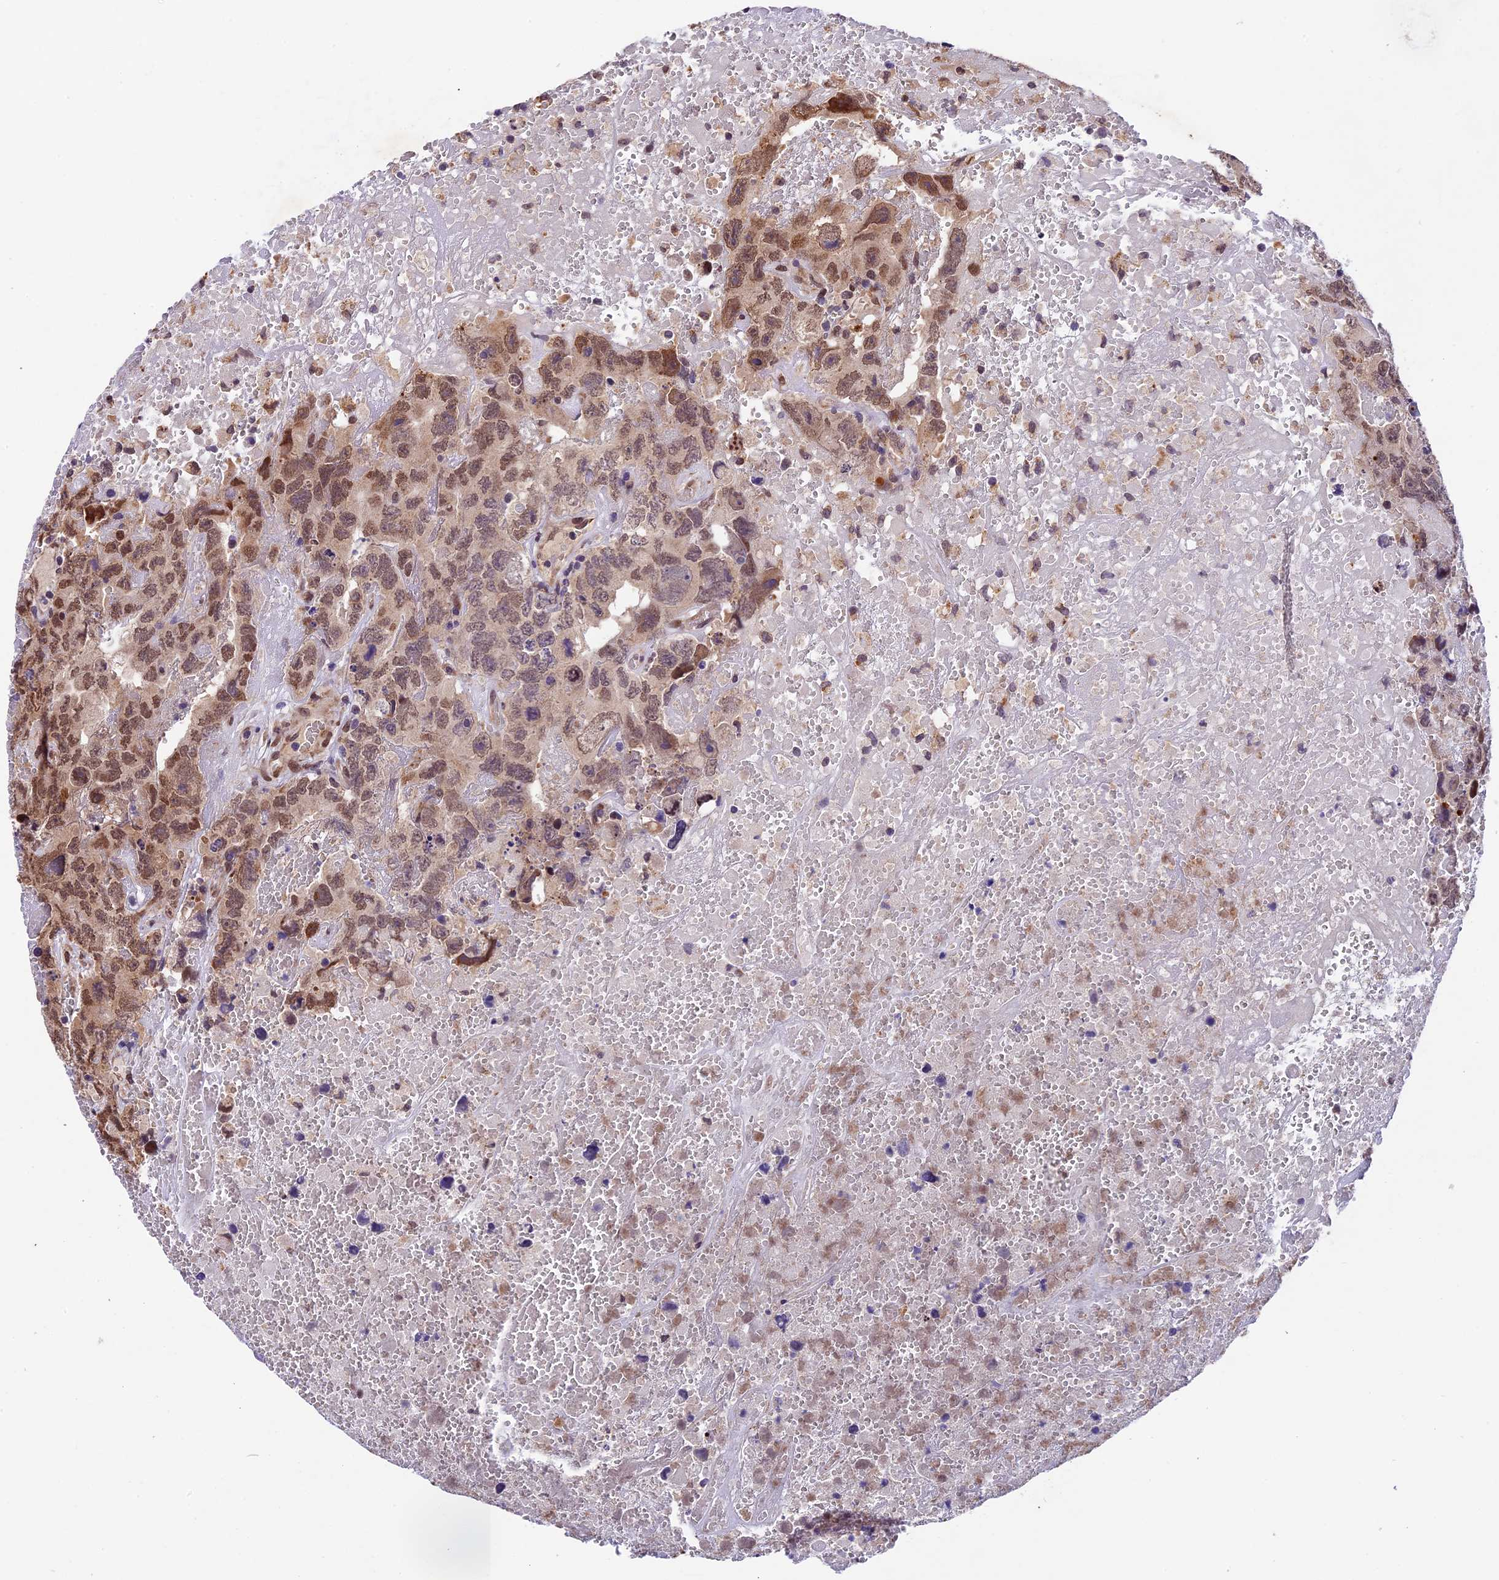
{"staining": {"intensity": "moderate", "quantity": ">75%", "location": "nuclear"}, "tissue": "testis cancer", "cell_type": "Tumor cells", "image_type": "cancer", "snomed": [{"axis": "morphology", "description": "Carcinoma, Embryonal, NOS"}, {"axis": "topography", "description": "Testis"}], "caption": "Moderate nuclear protein staining is present in approximately >75% of tumor cells in embryonal carcinoma (testis).", "gene": "CCSER1", "patient": {"sex": "male", "age": 45}}